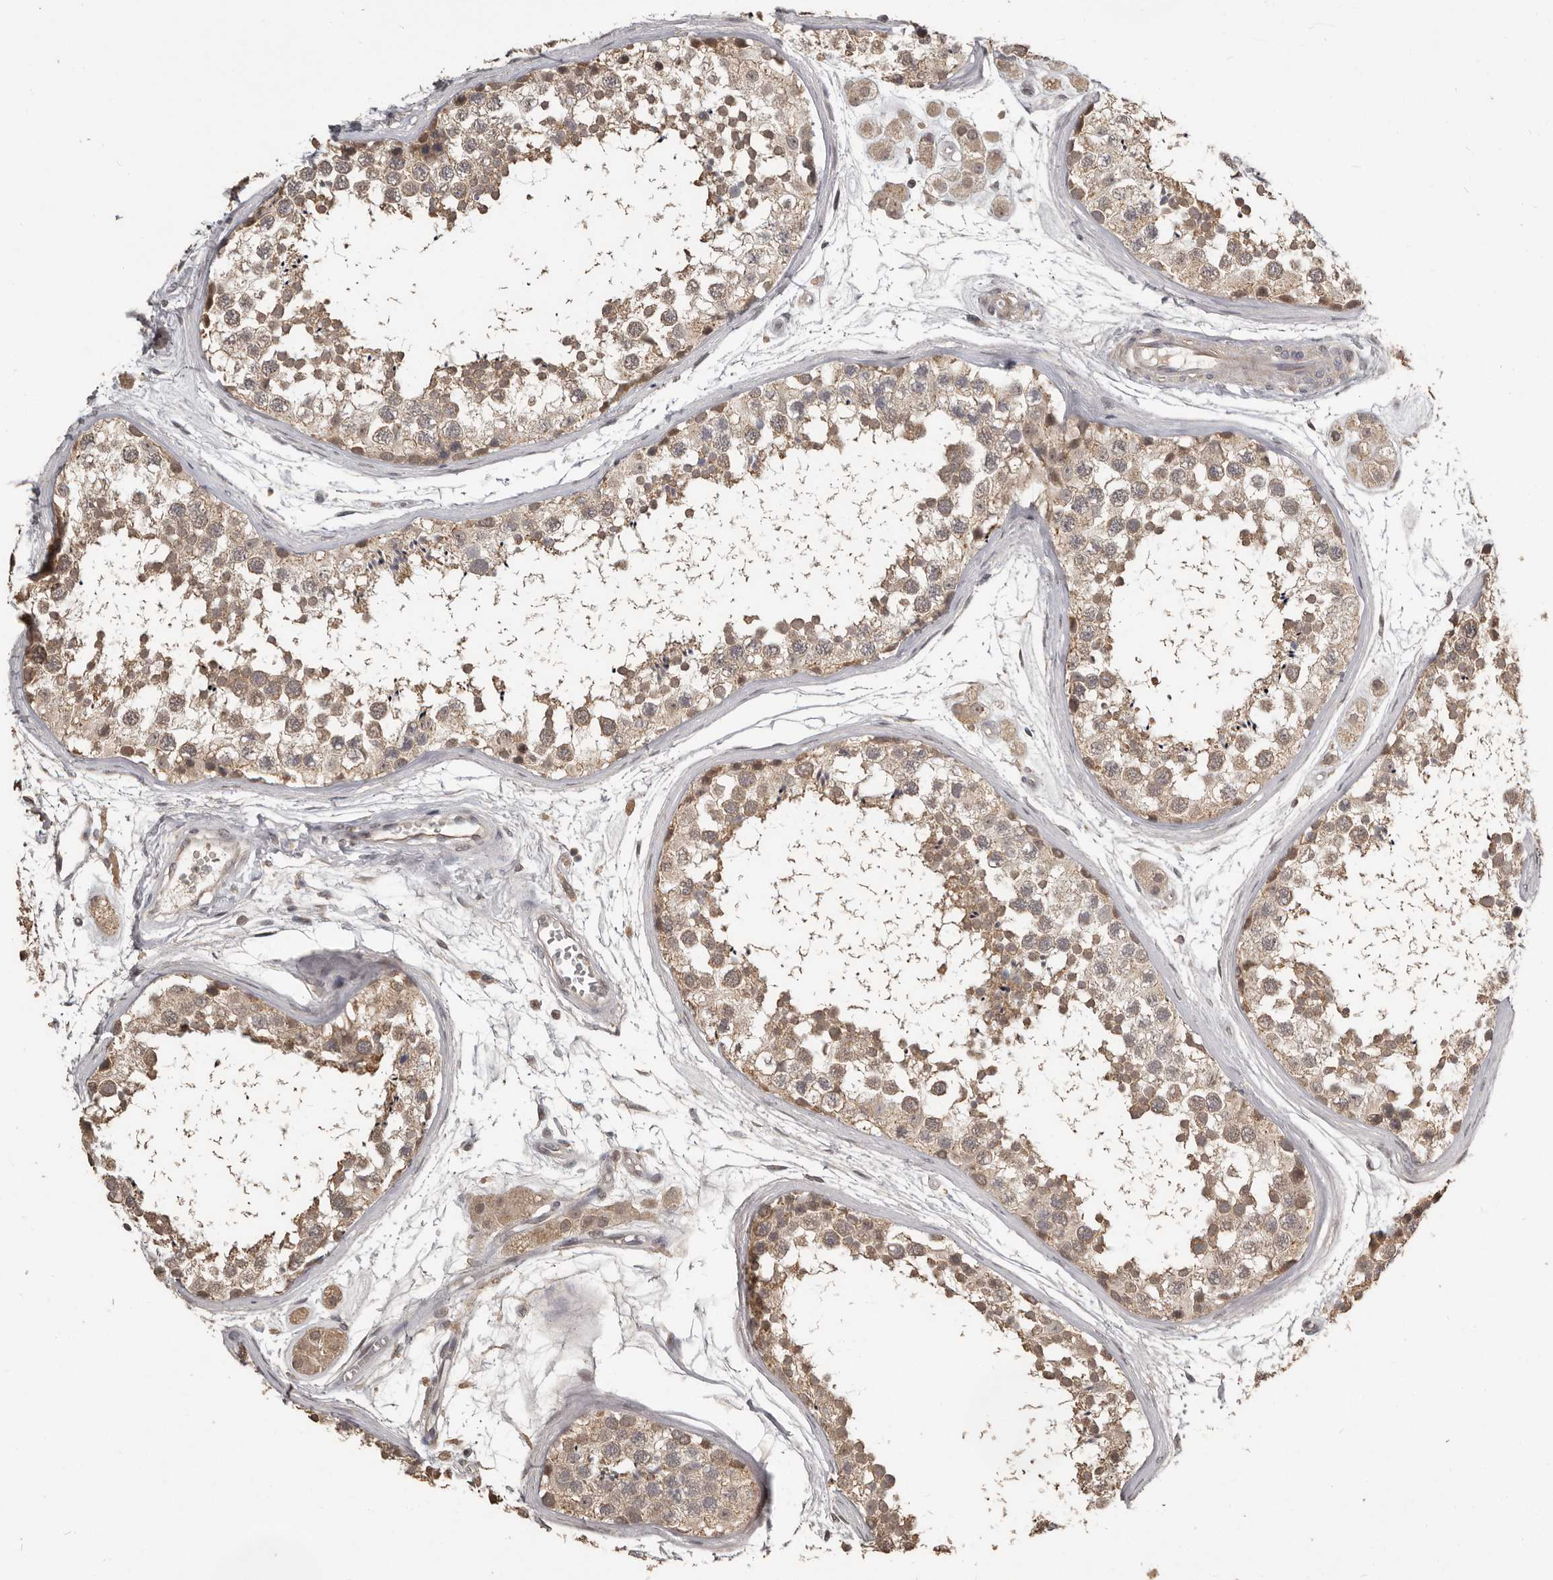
{"staining": {"intensity": "moderate", "quantity": ">75%", "location": "cytoplasmic/membranous"}, "tissue": "testis", "cell_type": "Cells in seminiferous ducts", "image_type": "normal", "snomed": [{"axis": "morphology", "description": "Normal tissue, NOS"}, {"axis": "topography", "description": "Testis"}], "caption": "The micrograph shows immunohistochemical staining of unremarkable testis. There is moderate cytoplasmic/membranous staining is identified in about >75% of cells in seminiferous ducts. (Stains: DAB in brown, nuclei in blue, Microscopy: brightfield microscopy at high magnification).", "gene": "ZFP14", "patient": {"sex": "male", "age": 56}}